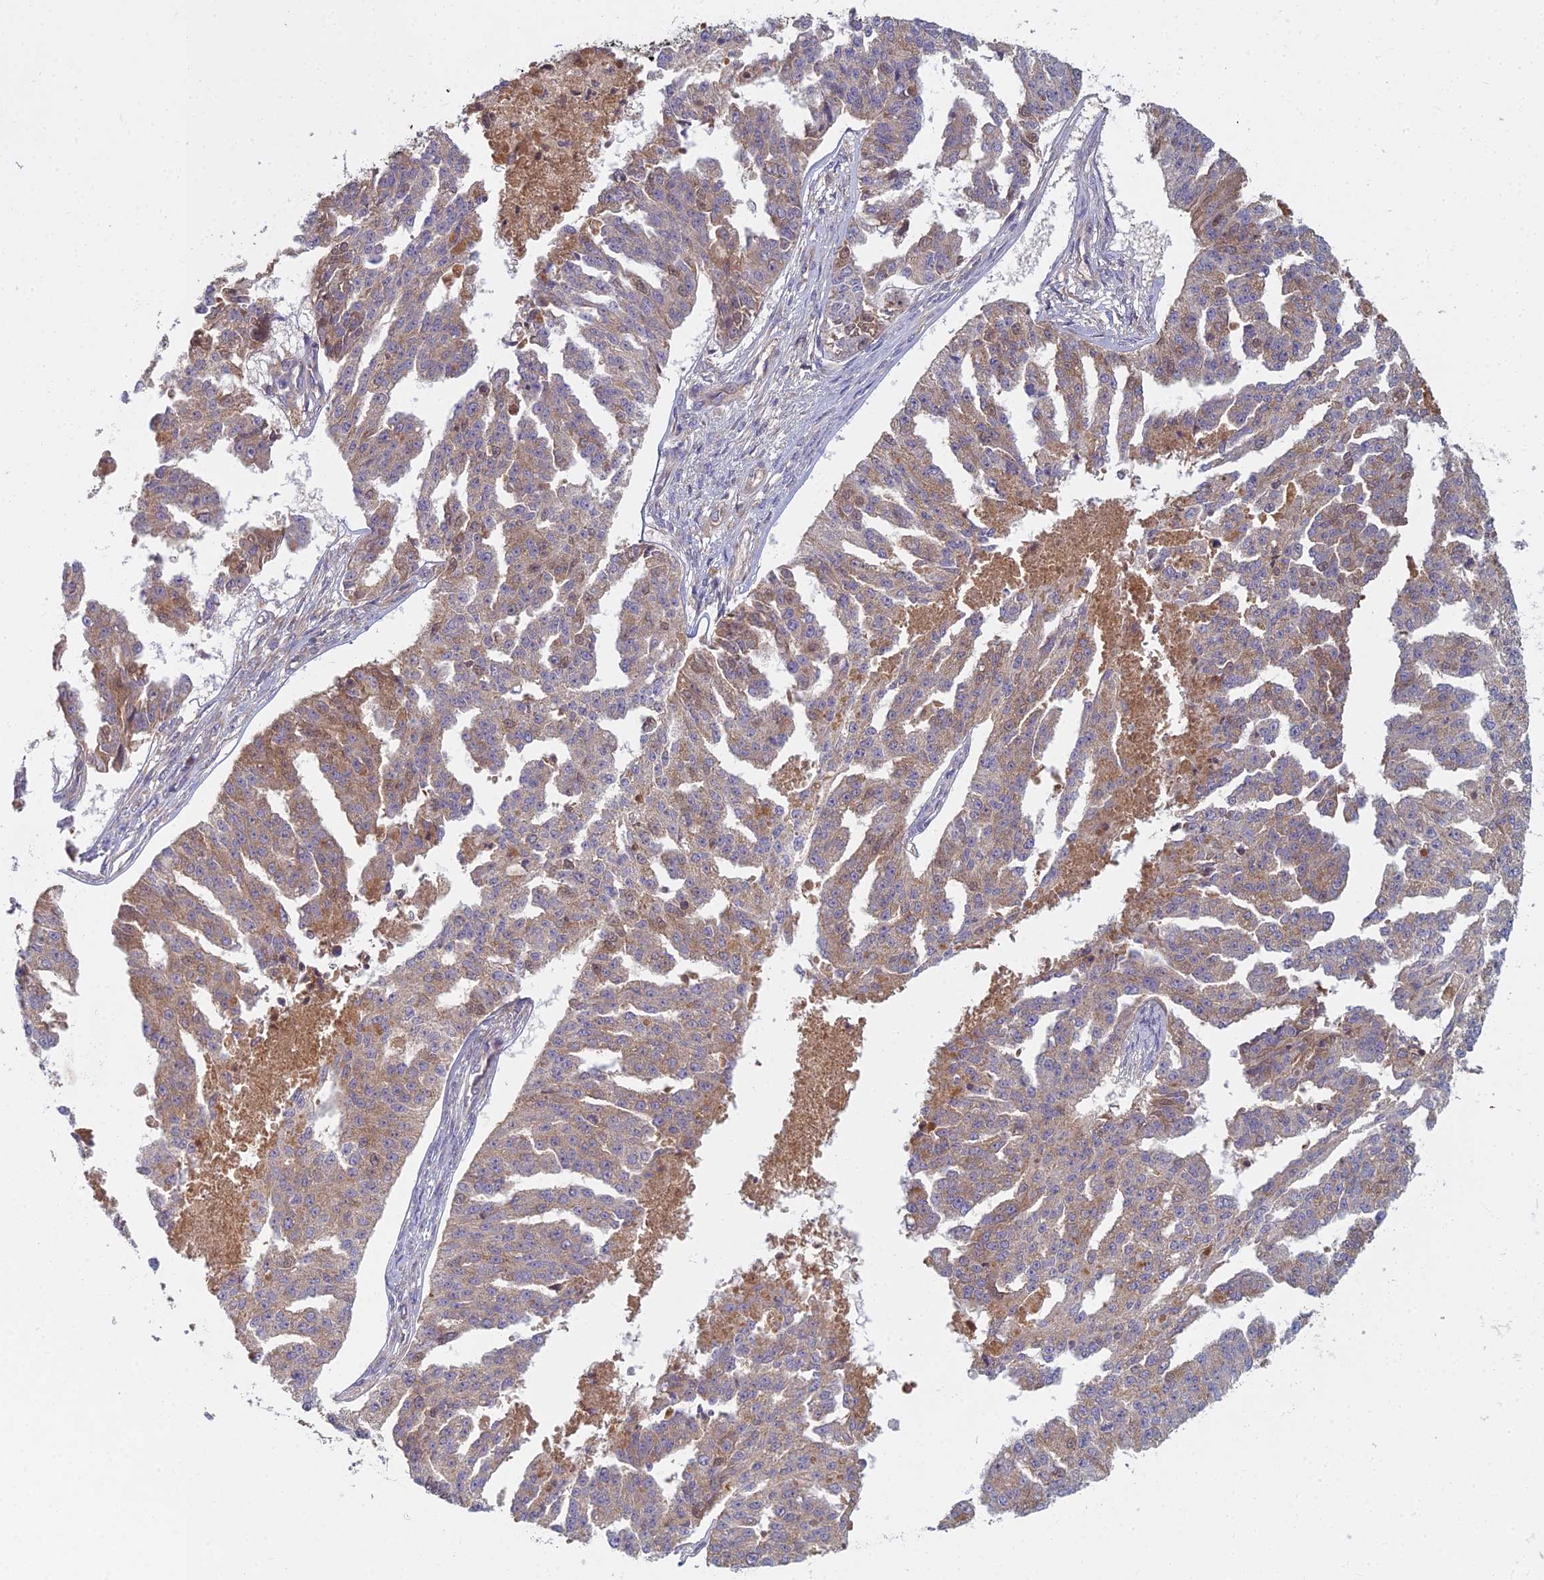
{"staining": {"intensity": "moderate", "quantity": ">75%", "location": "cytoplasmic/membranous"}, "tissue": "ovarian cancer", "cell_type": "Tumor cells", "image_type": "cancer", "snomed": [{"axis": "morphology", "description": "Cystadenocarcinoma, serous, NOS"}, {"axis": "topography", "description": "Ovary"}], "caption": "This photomicrograph shows ovarian cancer (serous cystadenocarcinoma) stained with IHC to label a protein in brown. The cytoplasmic/membranous of tumor cells show moderate positivity for the protein. Nuclei are counter-stained blue.", "gene": "CCDC167", "patient": {"sex": "female", "age": 58}}